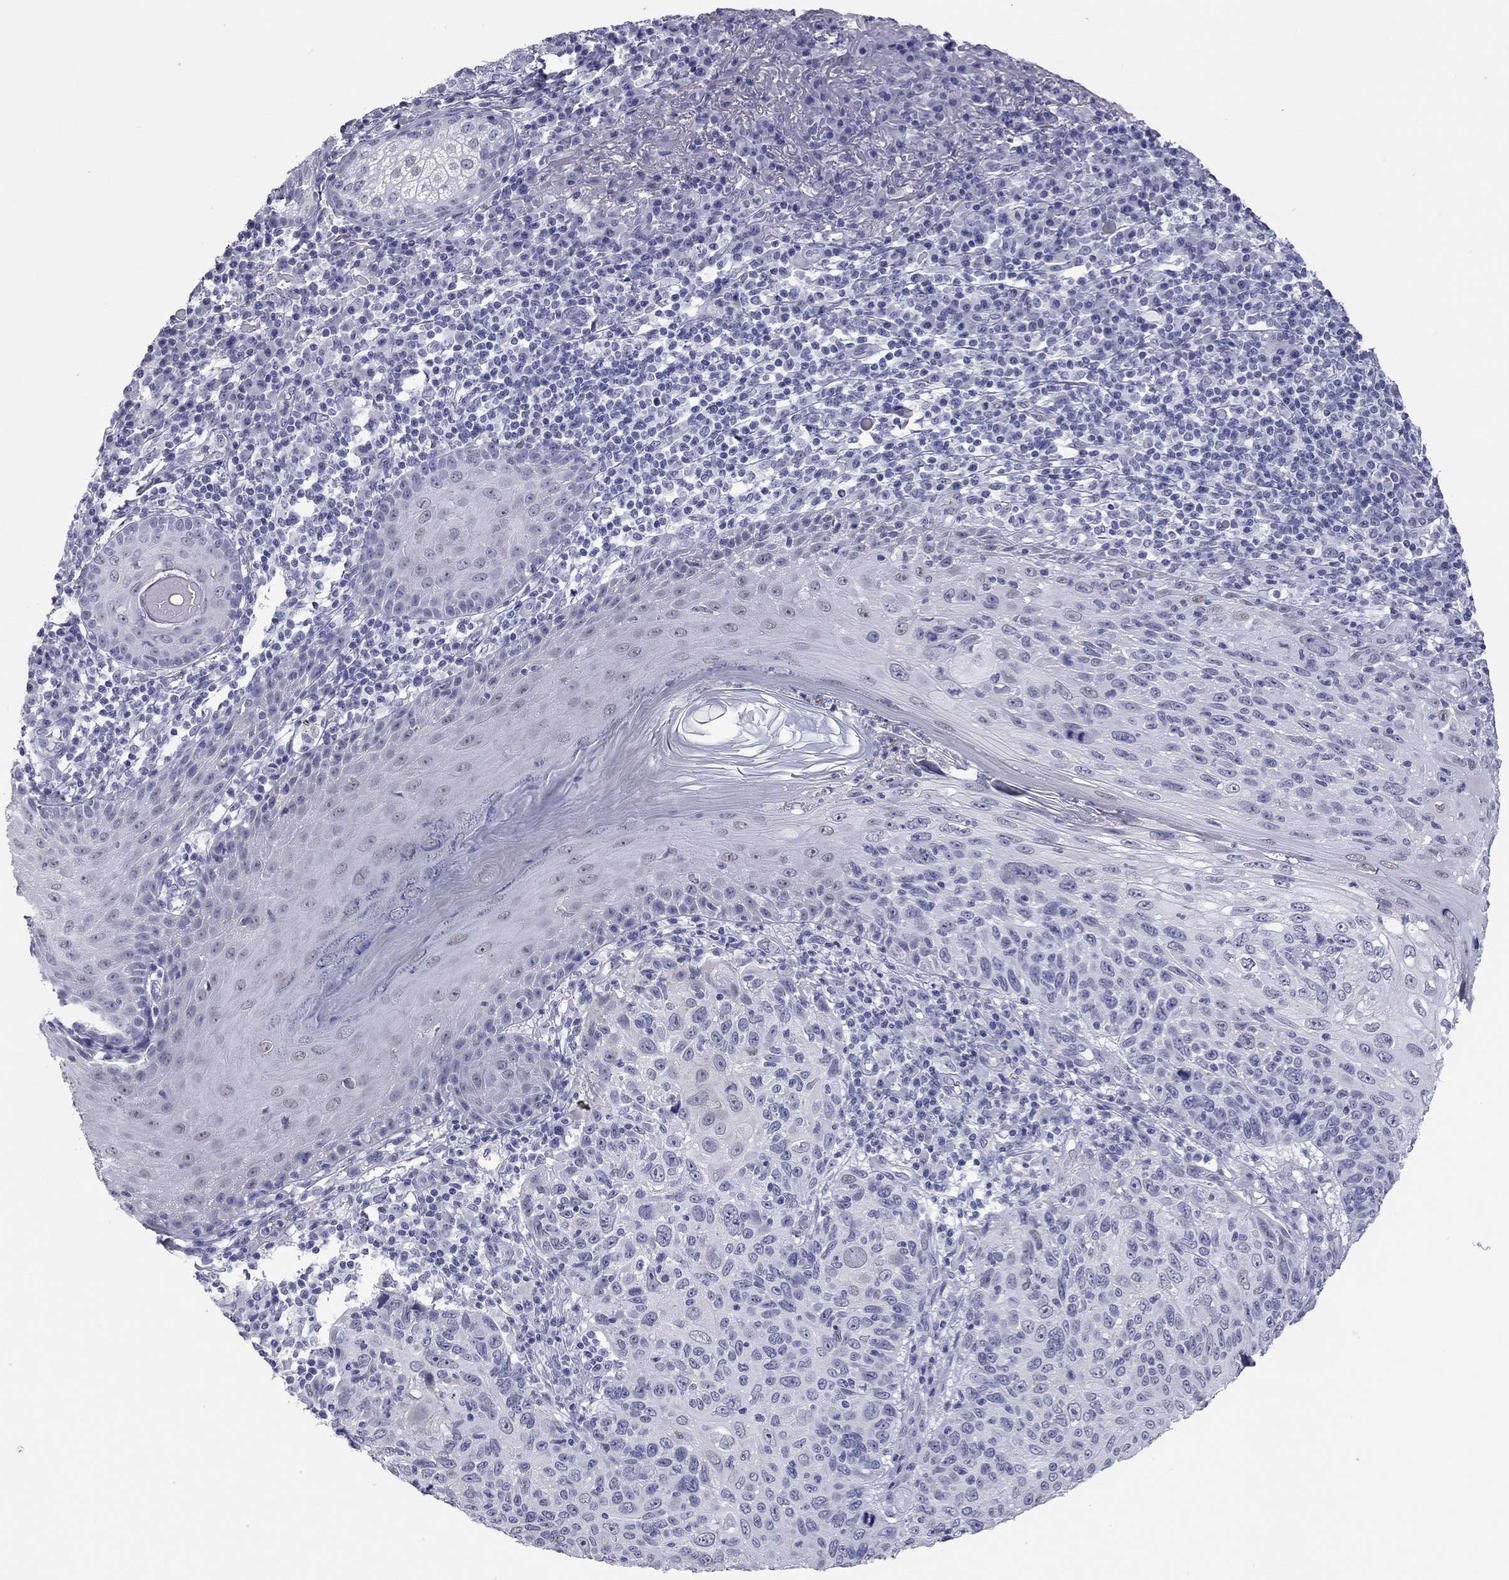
{"staining": {"intensity": "negative", "quantity": "none", "location": "none"}, "tissue": "skin cancer", "cell_type": "Tumor cells", "image_type": "cancer", "snomed": [{"axis": "morphology", "description": "Squamous cell carcinoma, NOS"}, {"axis": "topography", "description": "Skin"}], "caption": "The histopathology image exhibits no staining of tumor cells in skin squamous cell carcinoma.", "gene": "AK8", "patient": {"sex": "male", "age": 92}}